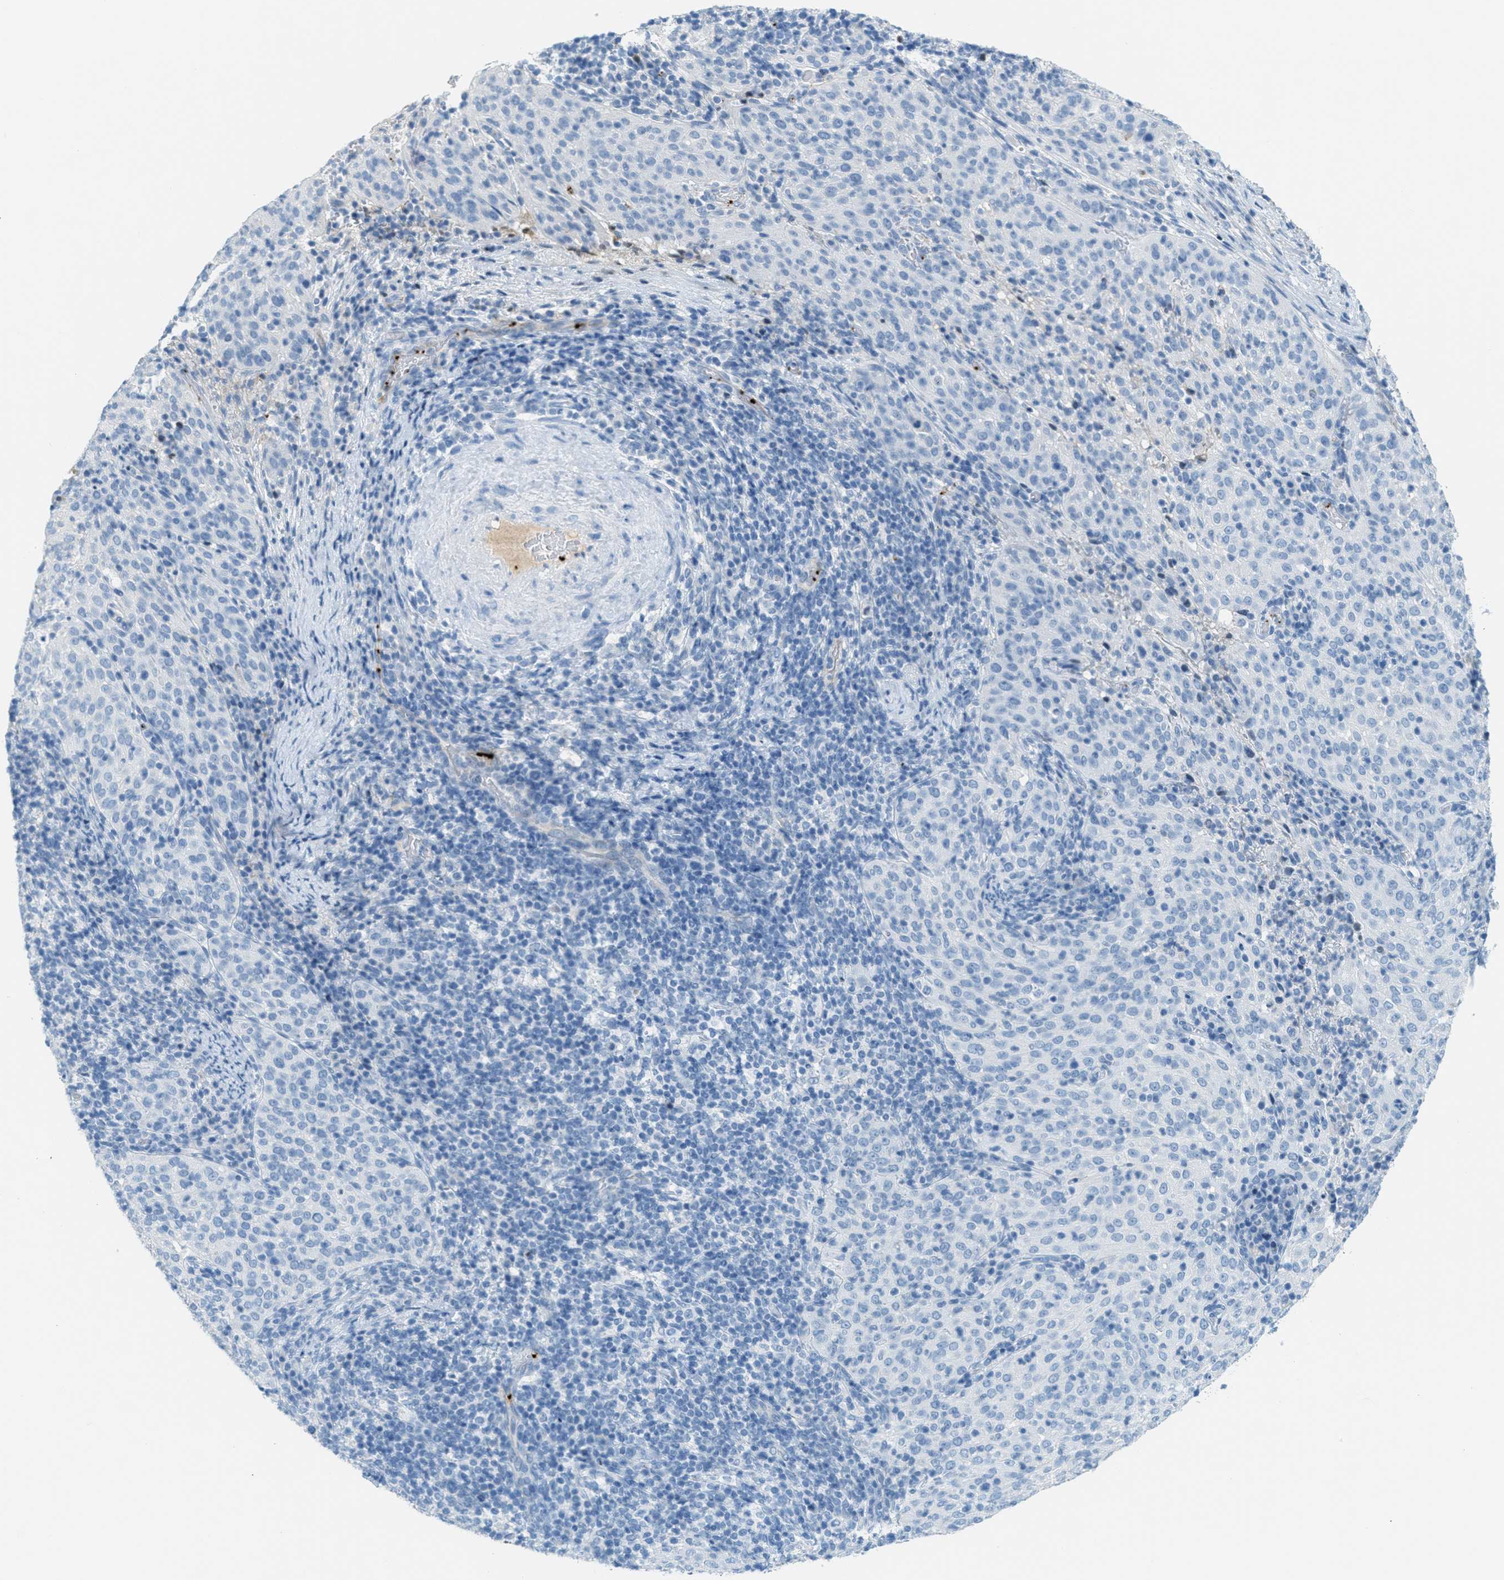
{"staining": {"intensity": "negative", "quantity": "none", "location": "none"}, "tissue": "cervical cancer", "cell_type": "Tumor cells", "image_type": "cancer", "snomed": [{"axis": "morphology", "description": "Squamous cell carcinoma, NOS"}, {"axis": "topography", "description": "Cervix"}], "caption": "Tumor cells show no significant protein positivity in squamous cell carcinoma (cervical). The staining was performed using DAB (3,3'-diaminobenzidine) to visualize the protein expression in brown, while the nuclei were stained in blue with hematoxylin (Magnification: 20x).", "gene": "PPBP", "patient": {"sex": "female", "age": 51}}